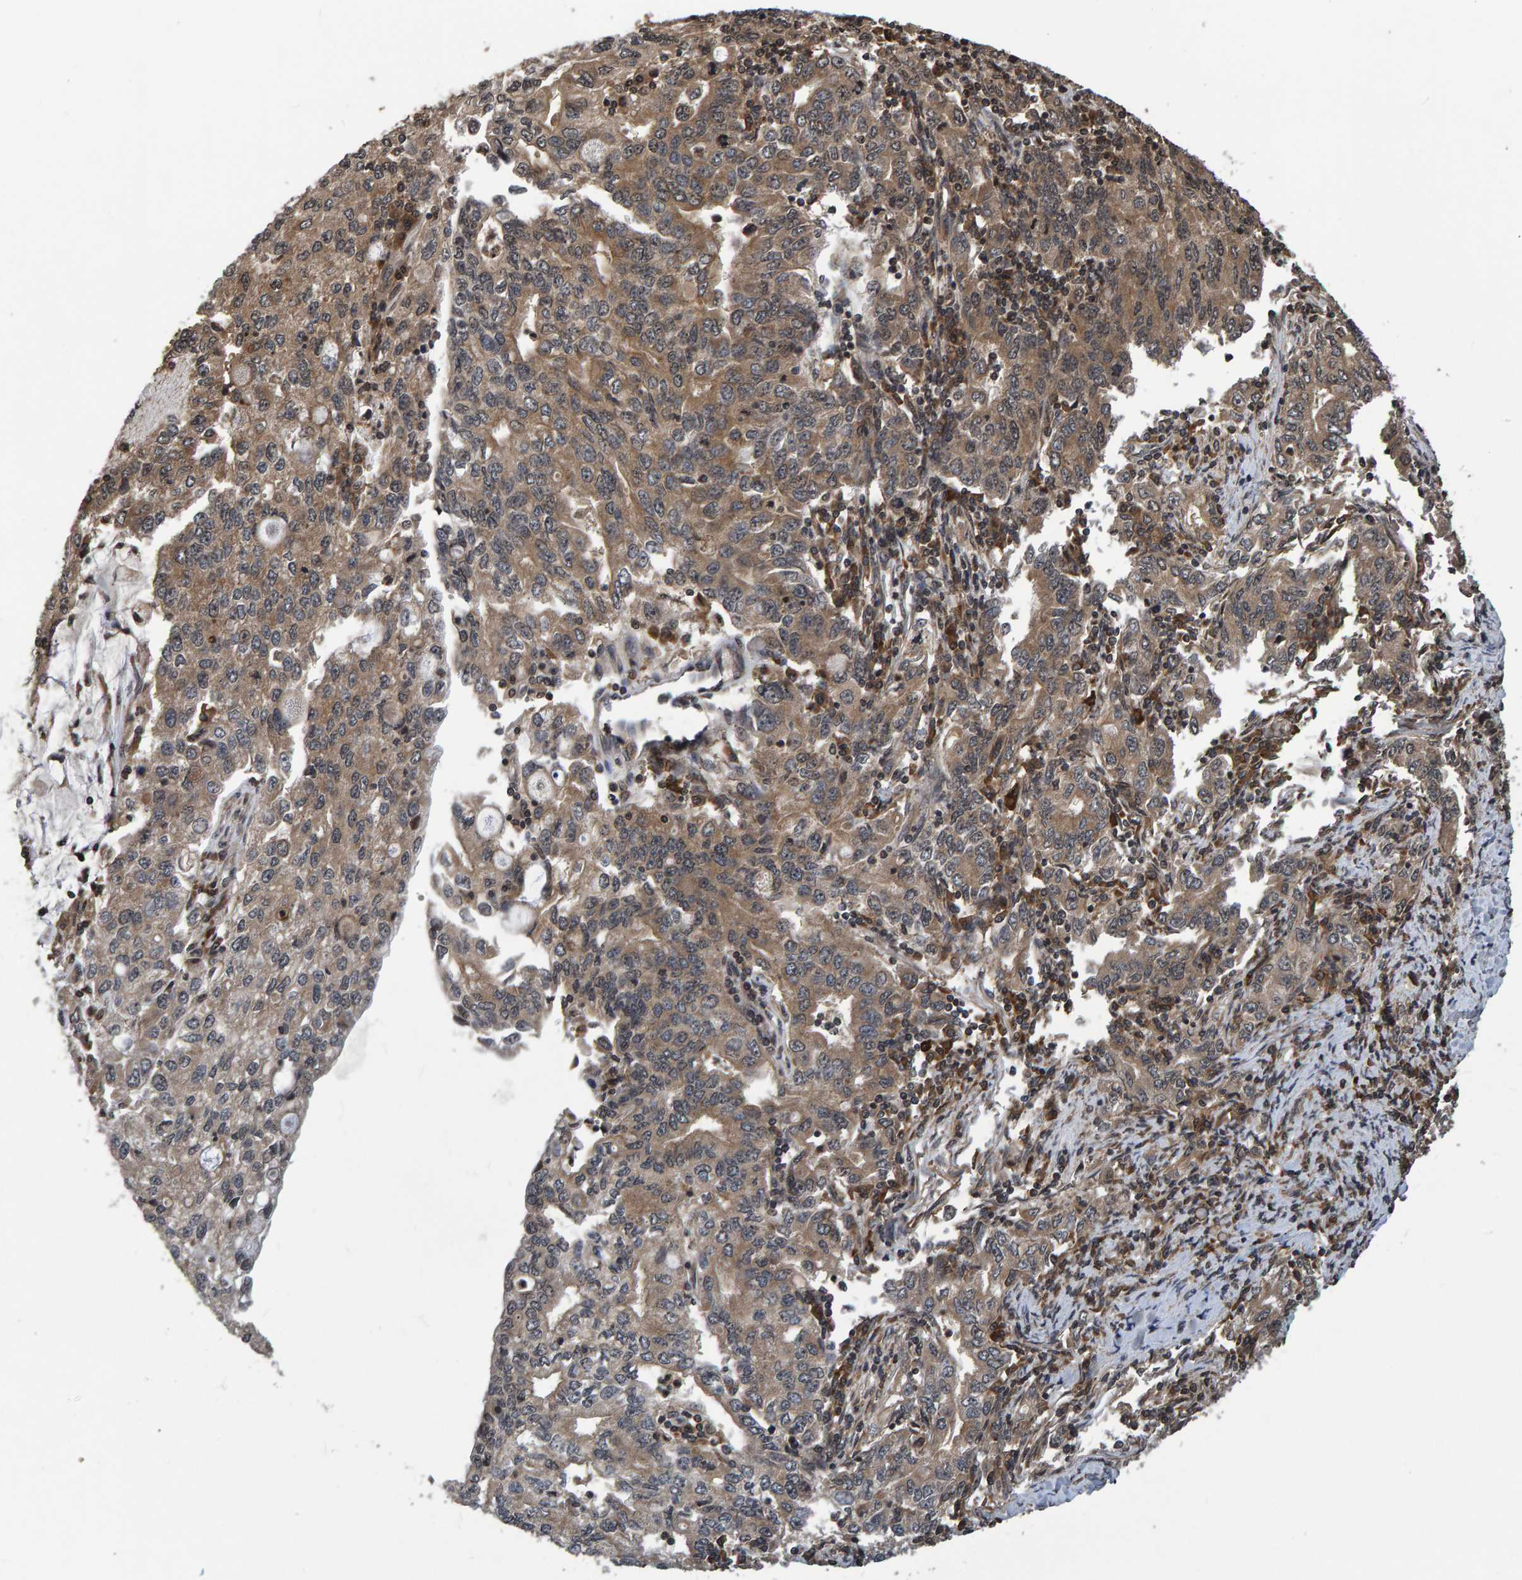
{"staining": {"intensity": "moderate", "quantity": ">75%", "location": "cytoplasmic/membranous"}, "tissue": "stomach cancer", "cell_type": "Tumor cells", "image_type": "cancer", "snomed": [{"axis": "morphology", "description": "Adenocarcinoma, NOS"}, {"axis": "topography", "description": "Stomach, lower"}], "caption": "Adenocarcinoma (stomach) tissue demonstrates moderate cytoplasmic/membranous staining in approximately >75% of tumor cells, visualized by immunohistochemistry.", "gene": "GAB2", "patient": {"sex": "female", "age": 72}}